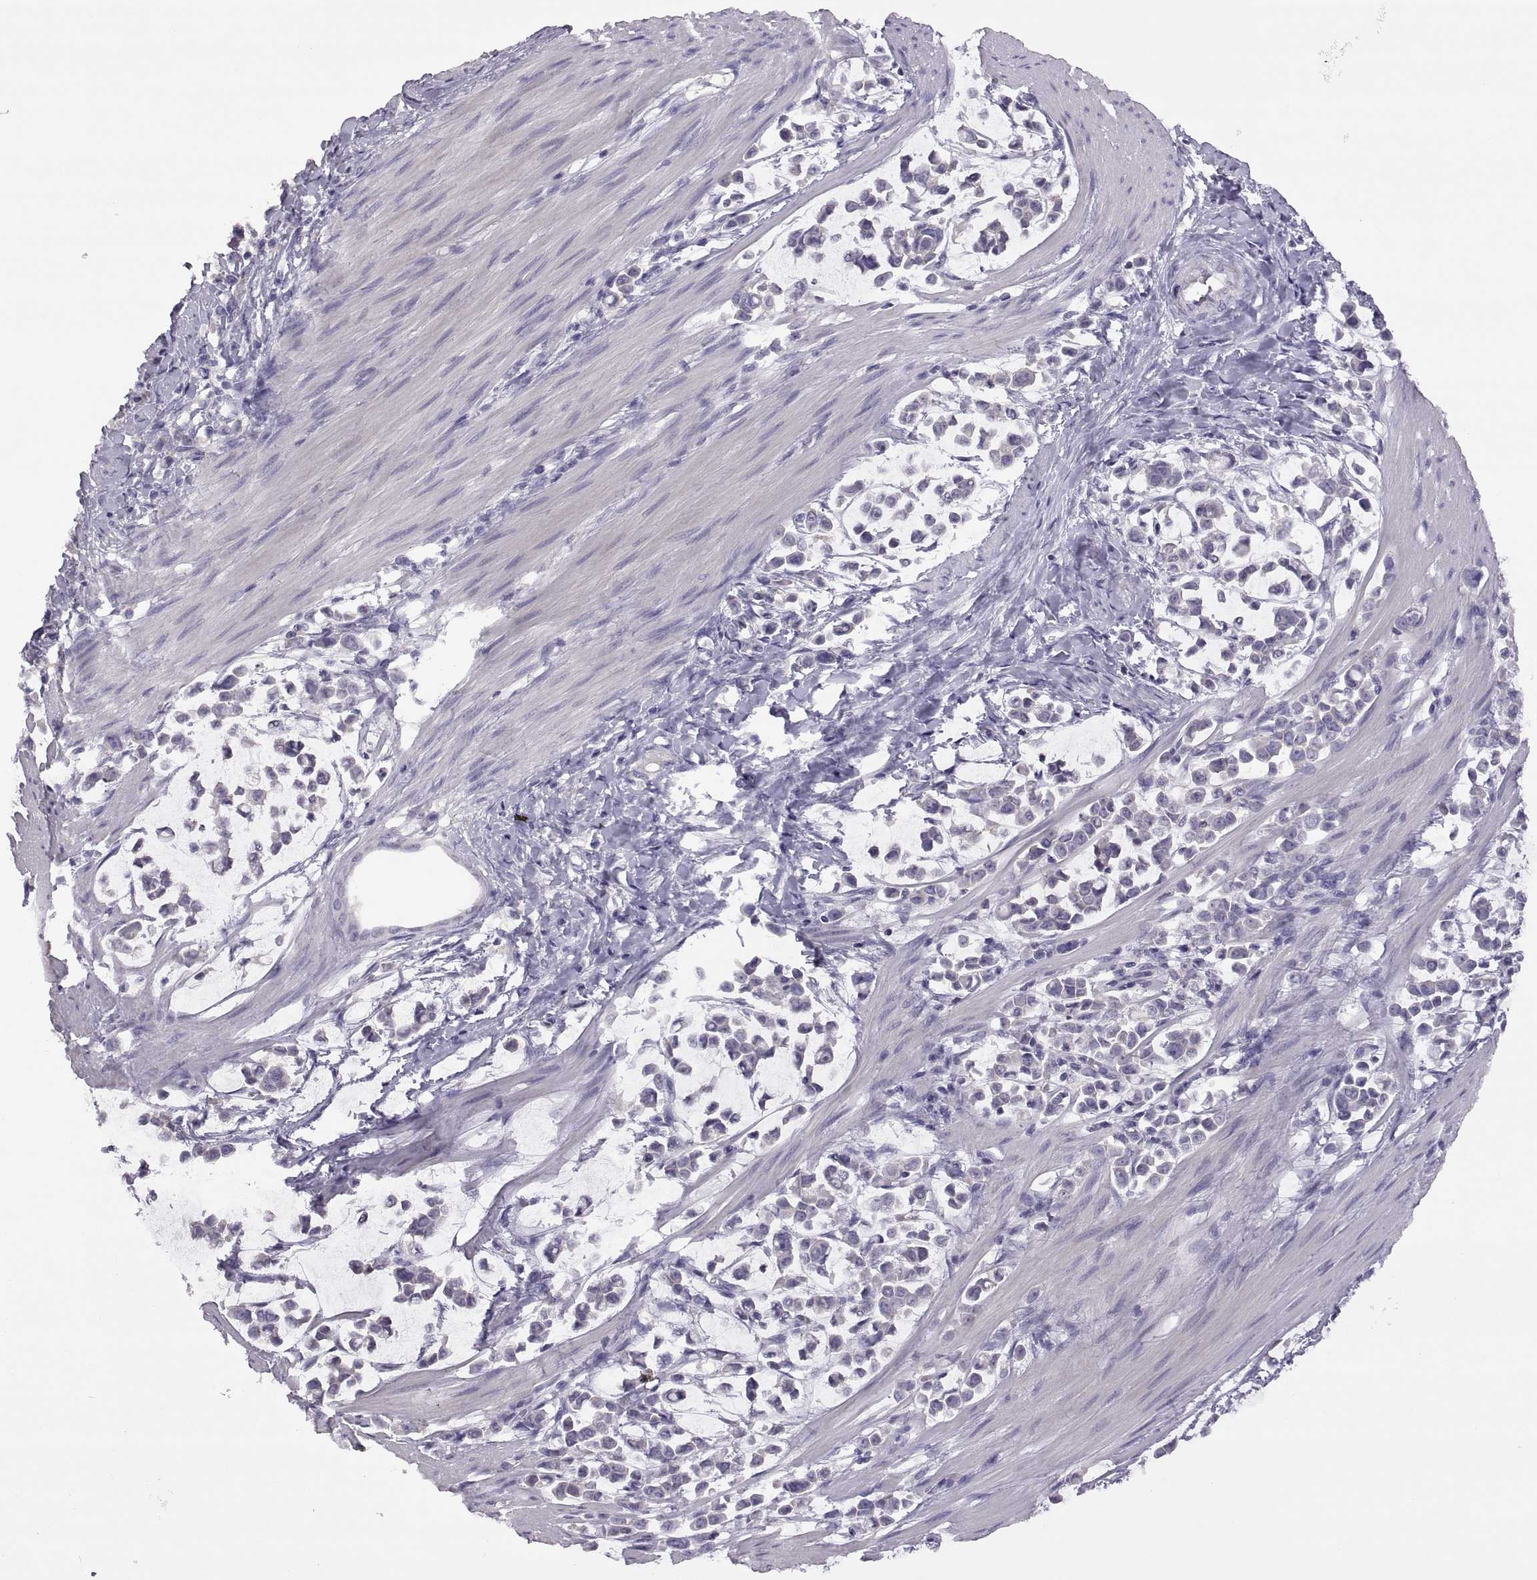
{"staining": {"intensity": "negative", "quantity": "none", "location": "none"}, "tissue": "stomach cancer", "cell_type": "Tumor cells", "image_type": "cancer", "snomed": [{"axis": "morphology", "description": "Adenocarcinoma, NOS"}, {"axis": "topography", "description": "Stomach"}], "caption": "Immunohistochemistry (IHC) histopathology image of neoplastic tissue: human stomach cancer (adenocarcinoma) stained with DAB (3,3'-diaminobenzidine) reveals no significant protein staining in tumor cells.", "gene": "TBX19", "patient": {"sex": "male", "age": 82}}